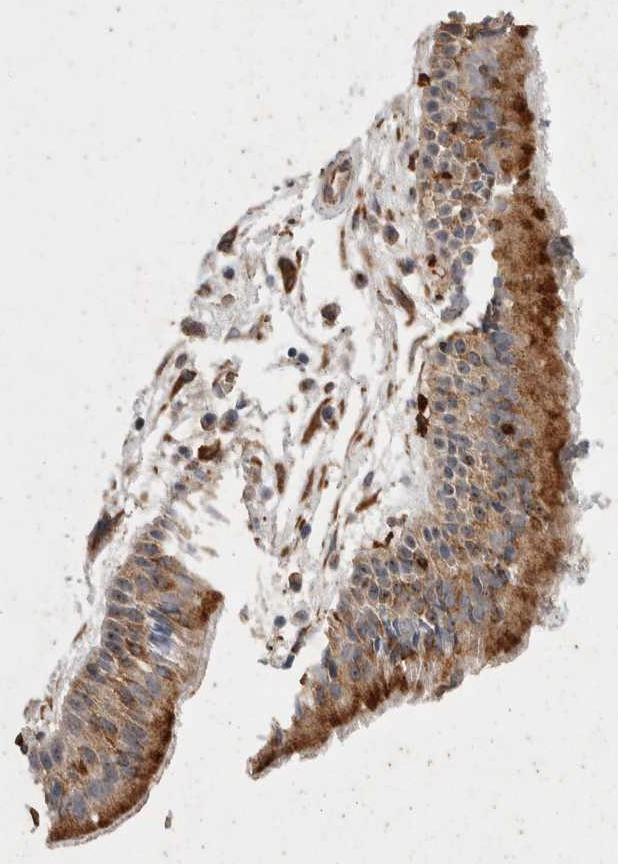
{"staining": {"intensity": "moderate", "quantity": ">75%", "location": "cytoplasmic/membranous,nuclear"}, "tissue": "nasopharynx", "cell_type": "Respiratory epithelial cells", "image_type": "normal", "snomed": [{"axis": "morphology", "description": "Normal tissue, NOS"}, {"axis": "topography", "description": "Nasopharynx"}], "caption": "DAB immunohistochemical staining of unremarkable nasopharynx reveals moderate cytoplasmic/membranous,nuclear protein expression in about >75% of respiratory epithelial cells.", "gene": "STK11", "patient": {"sex": "female", "age": 39}}